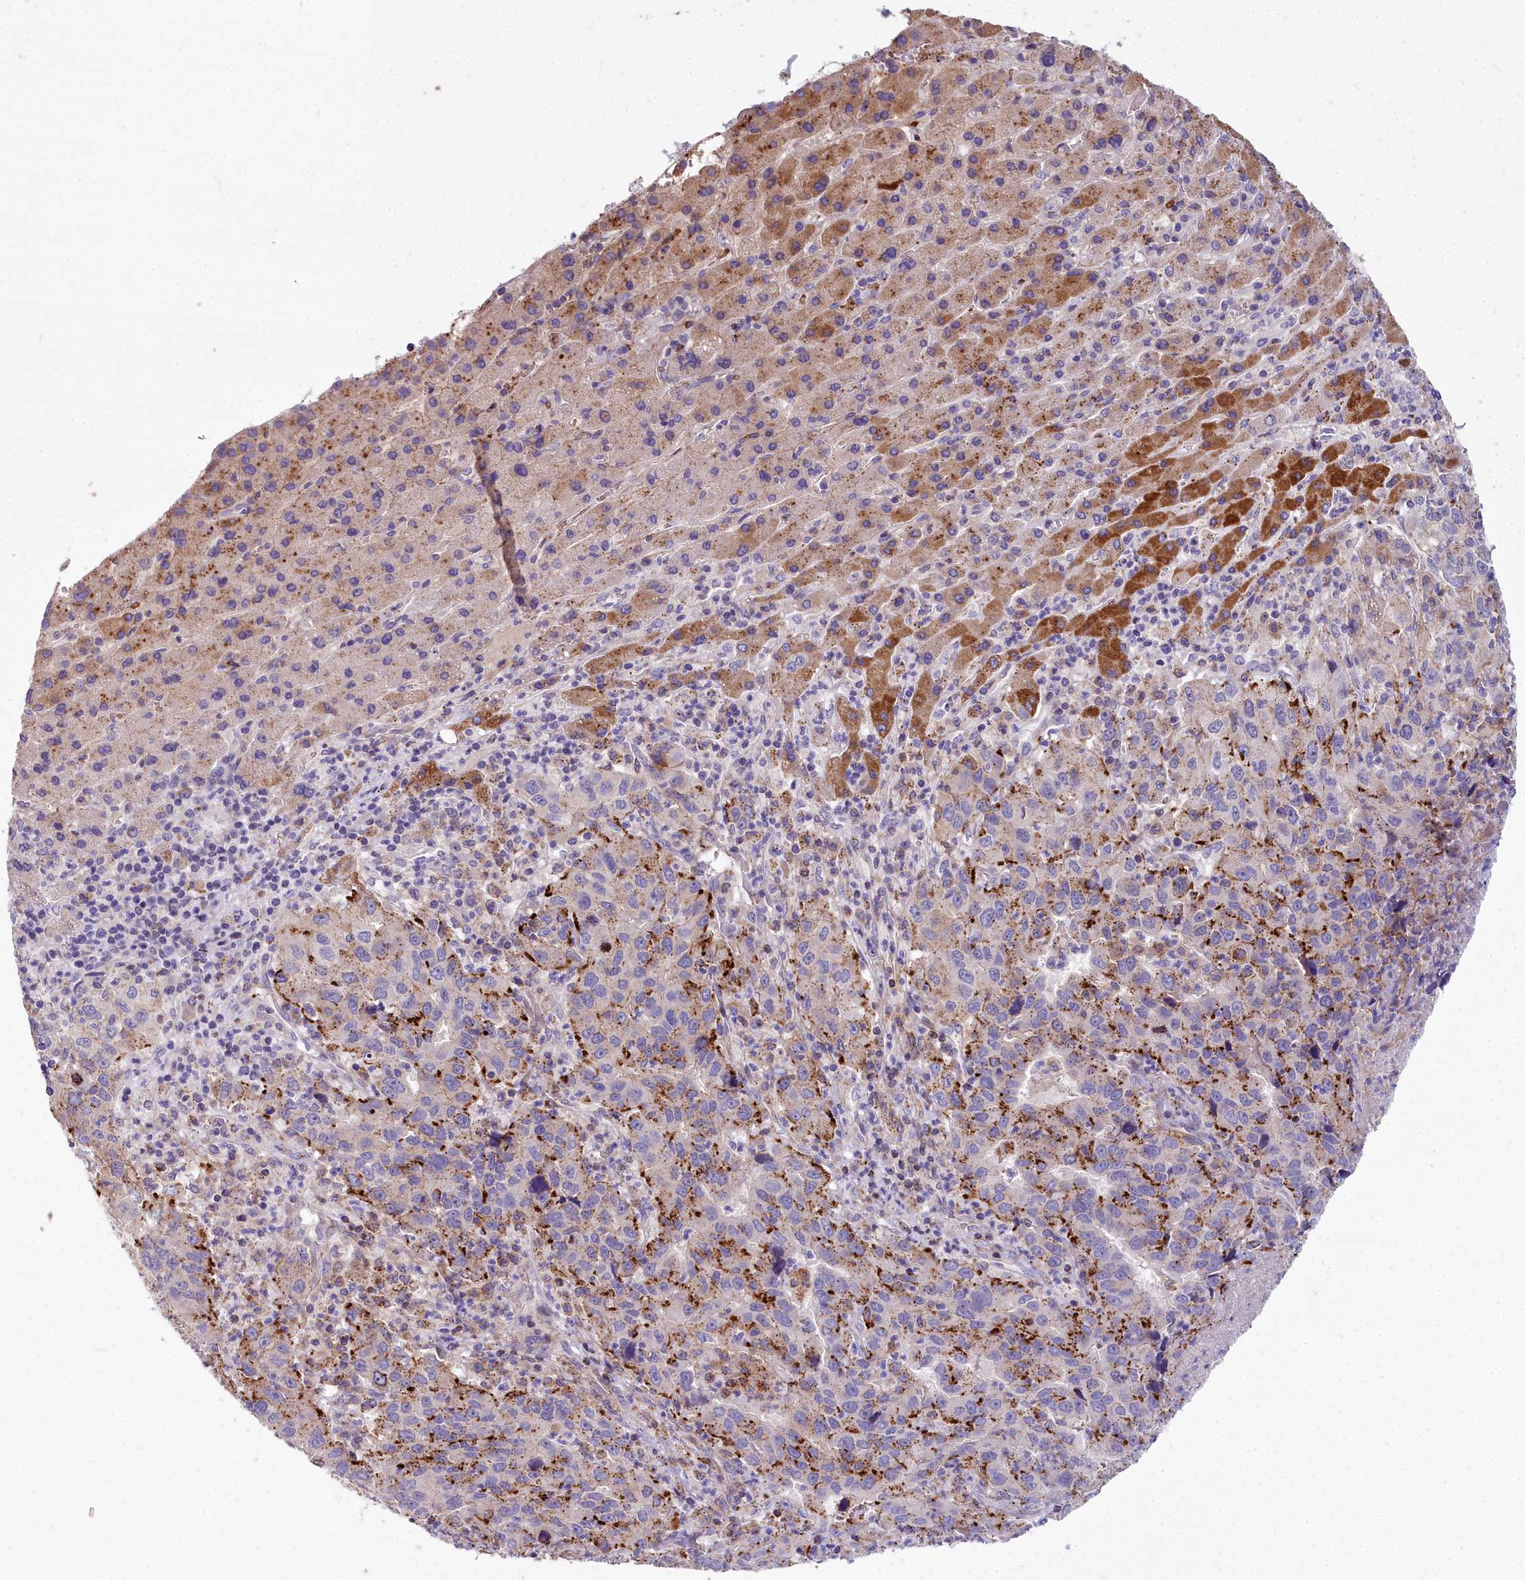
{"staining": {"intensity": "moderate", "quantity": "25%-75%", "location": "cytoplasmic/membranous"}, "tissue": "liver cancer", "cell_type": "Tumor cells", "image_type": "cancer", "snomed": [{"axis": "morphology", "description": "Carcinoma, Hepatocellular, NOS"}, {"axis": "topography", "description": "Liver"}], "caption": "This is a micrograph of immunohistochemistry (IHC) staining of liver cancer (hepatocellular carcinoma), which shows moderate expression in the cytoplasmic/membranous of tumor cells.", "gene": "FRMPD1", "patient": {"sex": "male", "age": 63}}